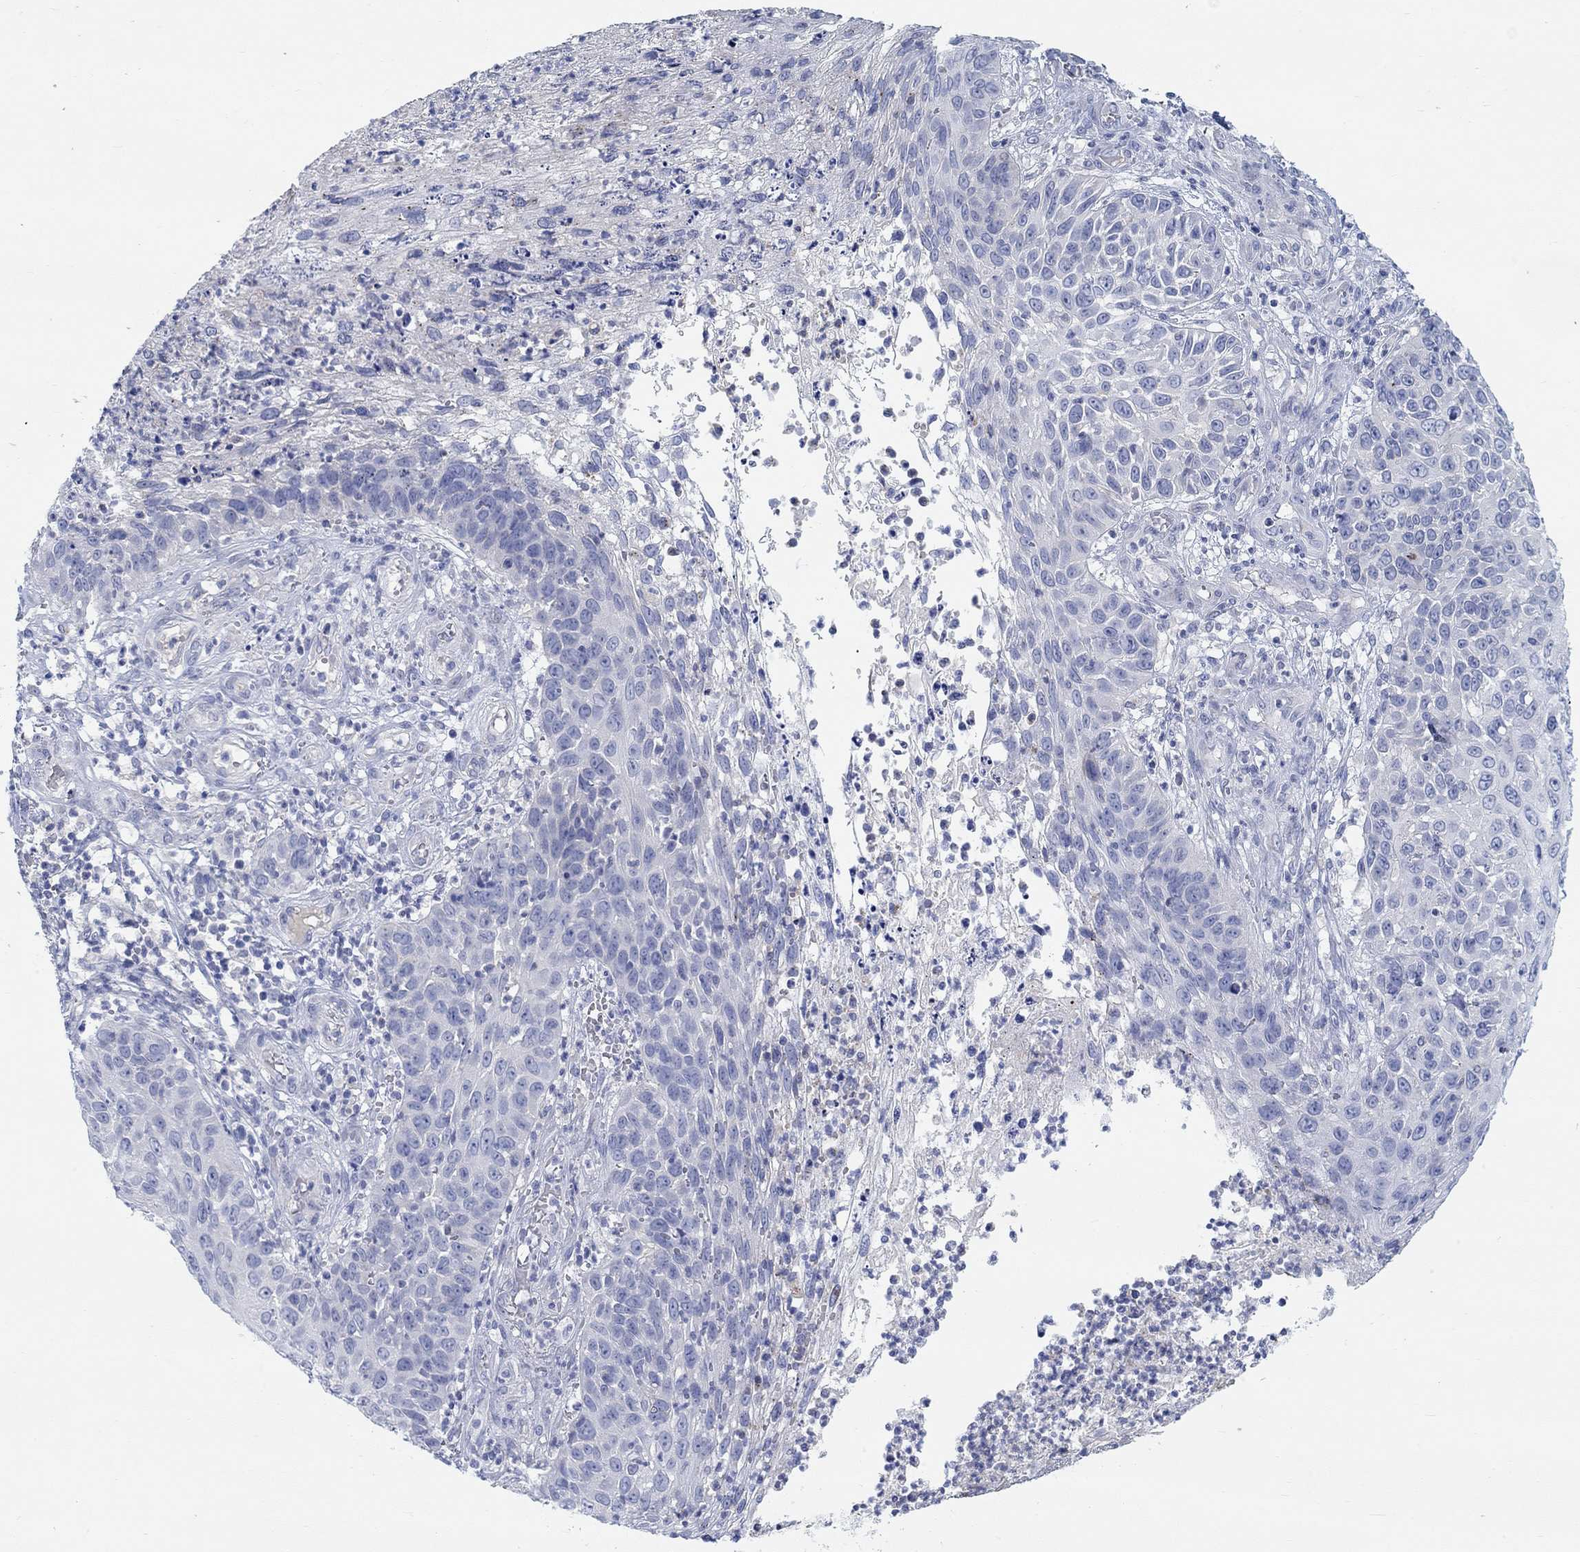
{"staining": {"intensity": "negative", "quantity": "none", "location": "none"}, "tissue": "skin cancer", "cell_type": "Tumor cells", "image_type": "cancer", "snomed": [{"axis": "morphology", "description": "Squamous cell carcinoma, NOS"}, {"axis": "topography", "description": "Skin"}], "caption": "Immunohistochemical staining of squamous cell carcinoma (skin) demonstrates no significant positivity in tumor cells.", "gene": "NAV3", "patient": {"sex": "male", "age": 92}}